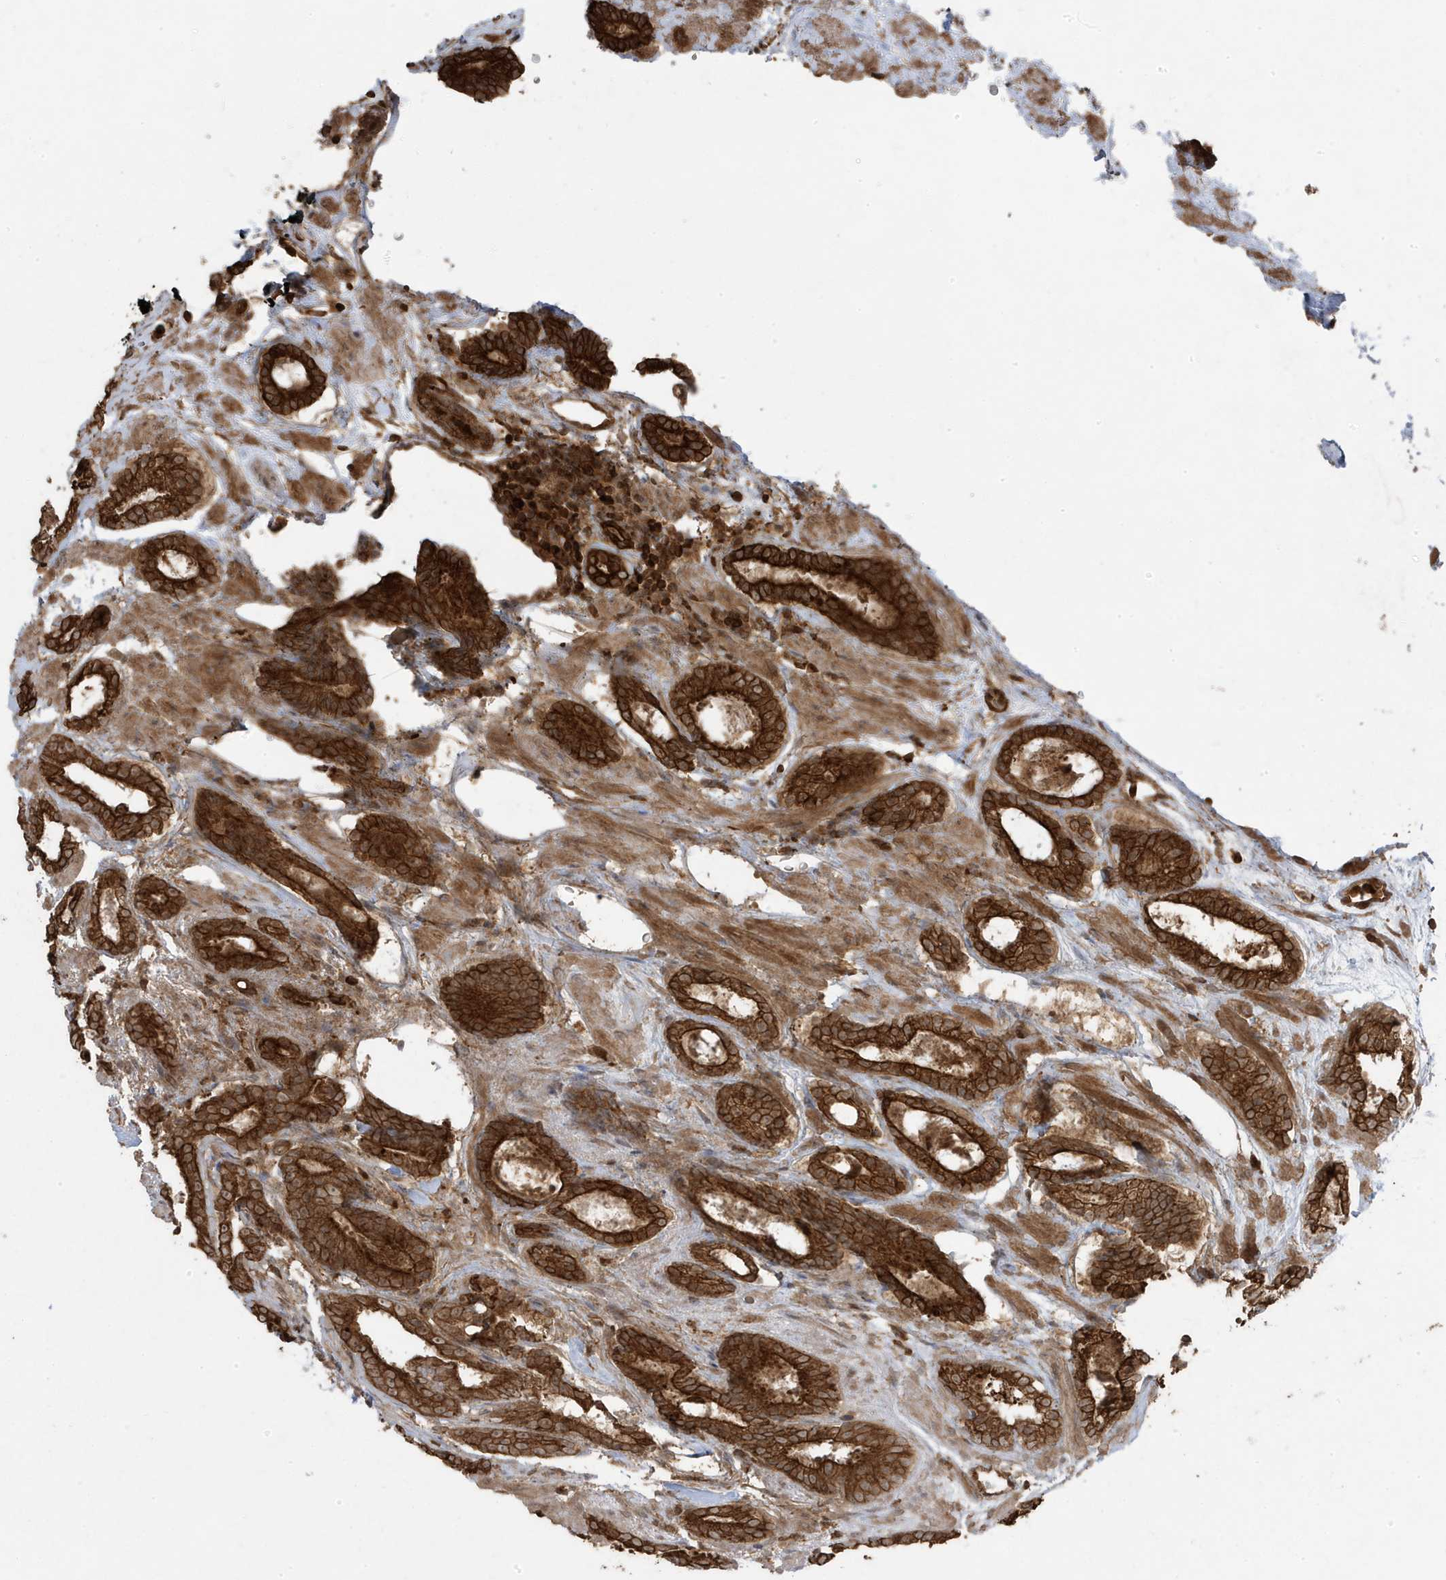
{"staining": {"intensity": "strong", "quantity": ">75%", "location": "cytoplasmic/membranous"}, "tissue": "prostate cancer", "cell_type": "Tumor cells", "image_type": "cancer", "snomed": [{"axis": "morphology", "description": "Adenocarcinoma, Low grade"}, {"axis": "topography", "description": "Prostate"}], "caption": "Protein positivity by IHC exhibits strong cytoplasmic/membranous staining in about >75% of tumor cells in prostate cancer. The staining is performed using DAB brown chromogen to label protein expression. The nuclei are counter-stained blue using hematoxylin.", "gene": "ASAP1", "patient": {"sex": "male", "age": 69}}